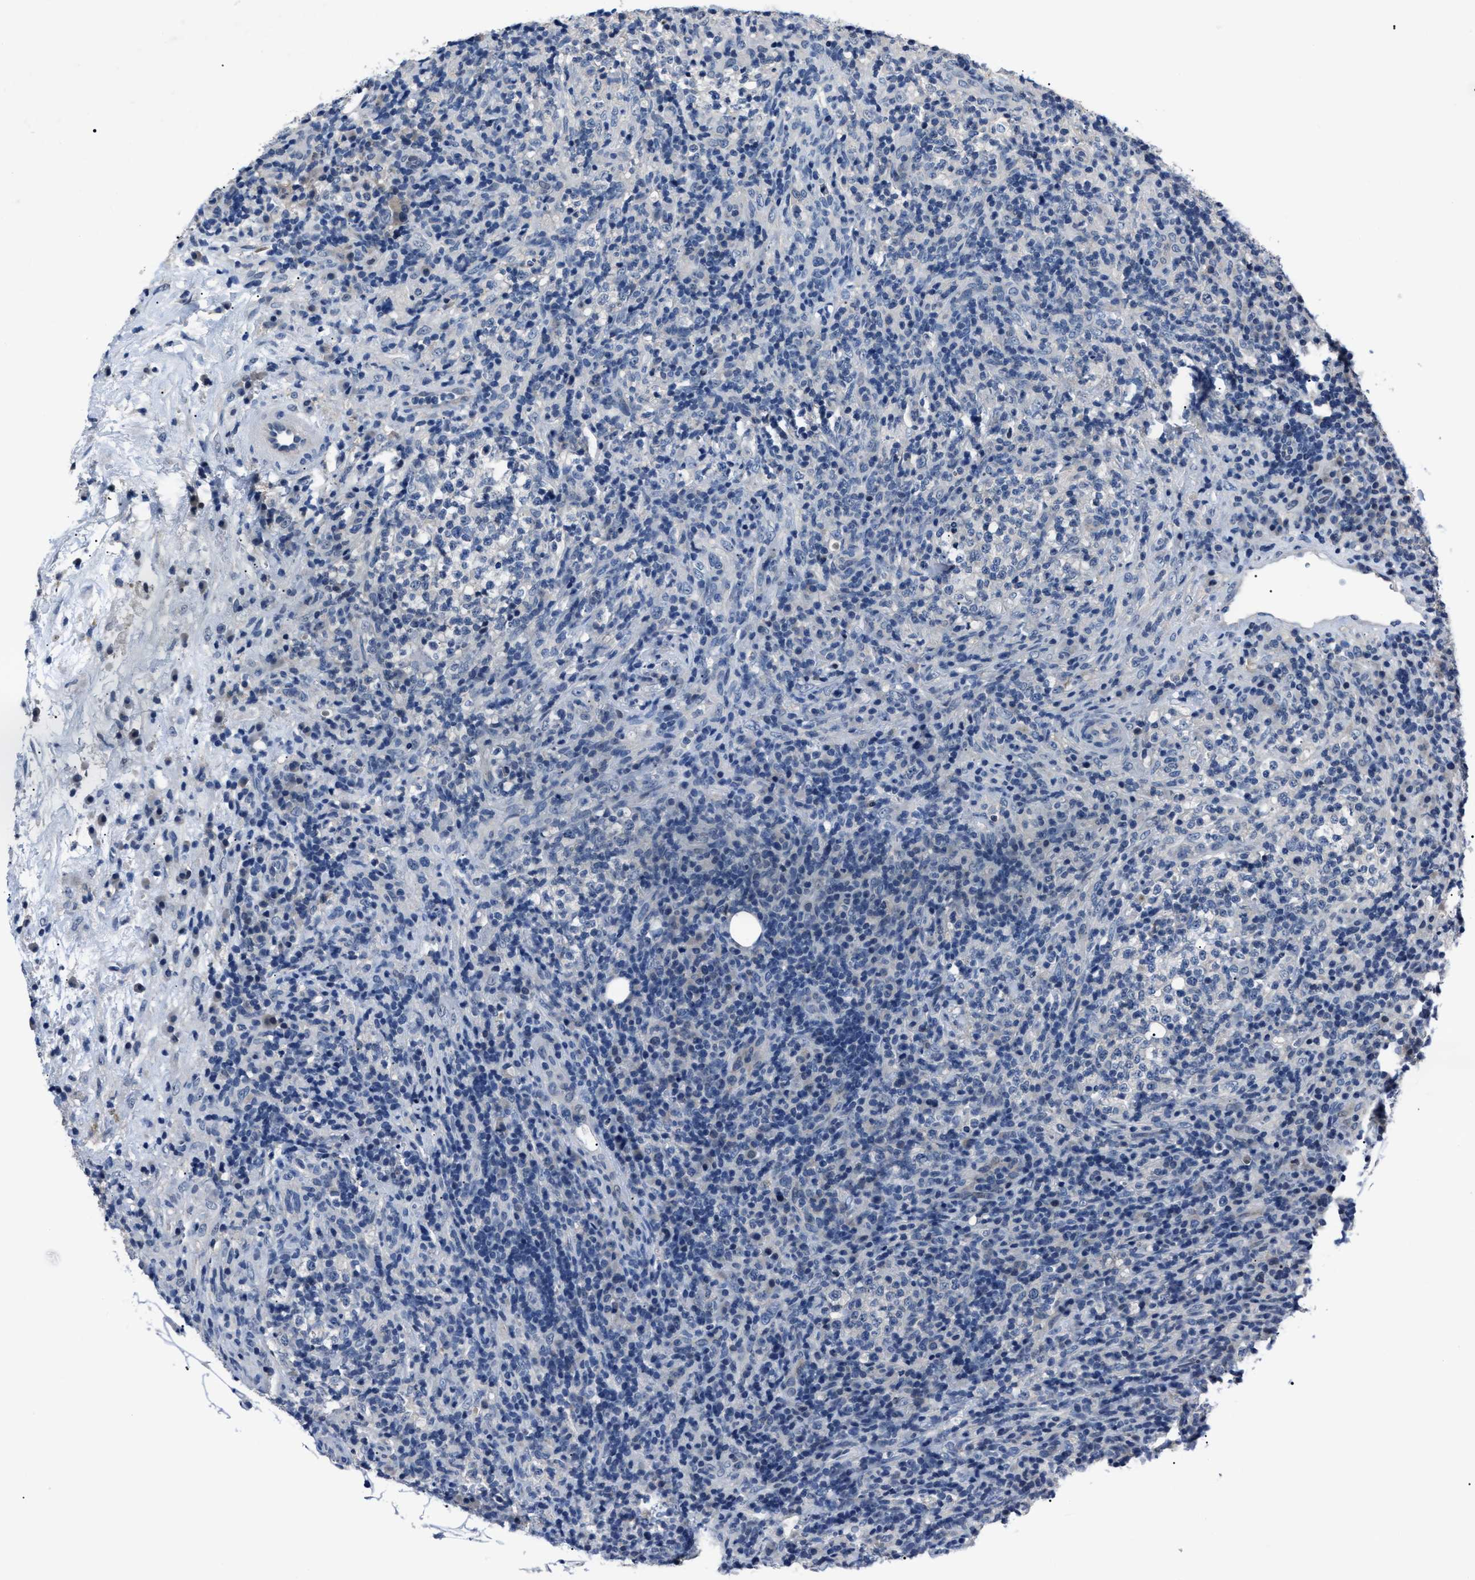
{"staining": {"intensity": "negative", "quantity": "none", "location": "none"}, "tissue": "lymphoma", "cell_type": "Tumor cells", "image_type": "cancer", "snomed": [{"axis": "morphology", "description": "Malignant lymphoma, non-Hodgkin's type, High grade"}, {"axis": "topography", "description": "Lymph node"}], "caption": "This is an immunohistochemistry image of human lymphoma. There is no expression in tumor cells.", "gene": "LRWD1", "patient": {"sex": "female", "age": 76}}